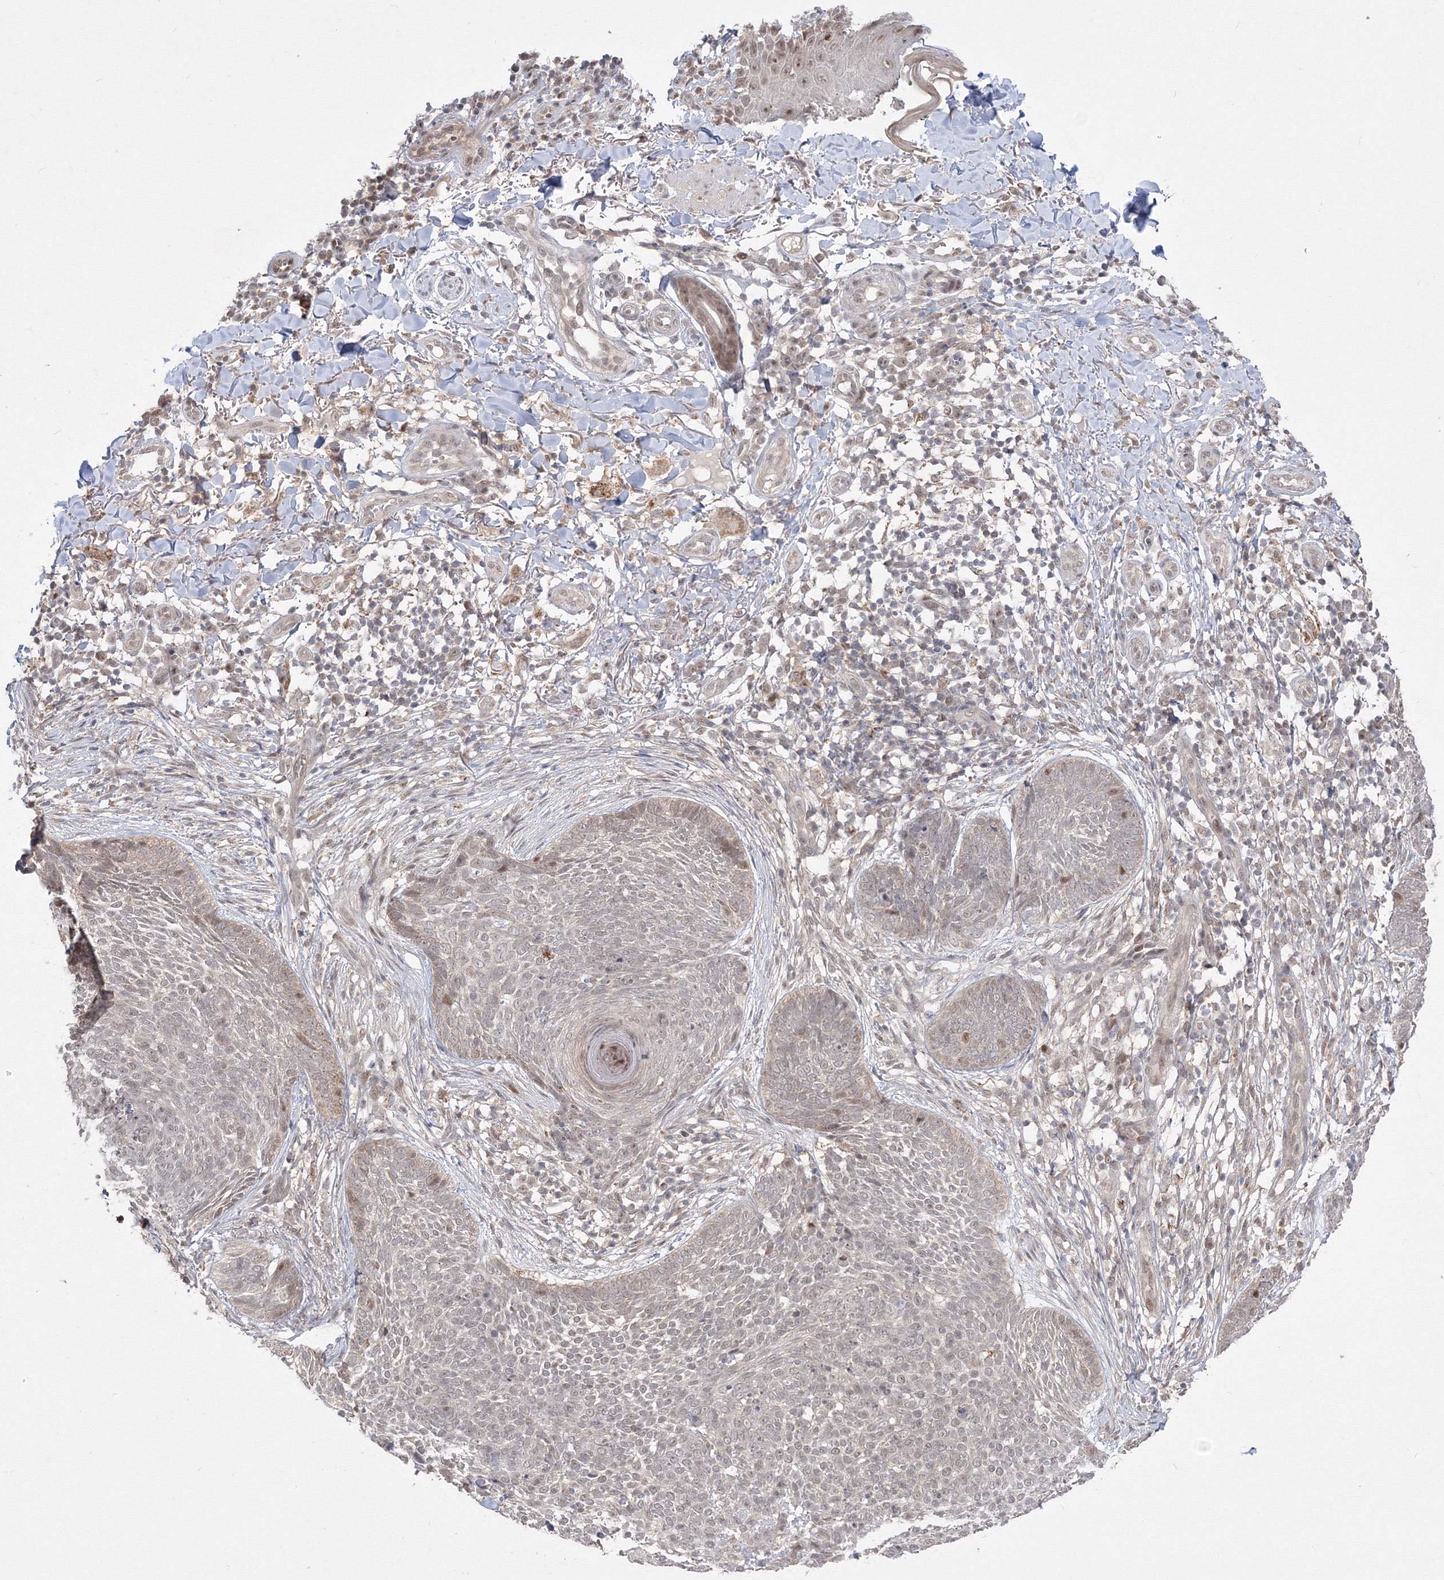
{"staining": {"intensity": "weak", "quantity": "<25%", "location": "nuclear"}, "tissue": "skin cancer", "cell_type": "Tumor cells", "image_type": "cancer", "snomed": [{"axis": "morphology", "description": "Basal cell carcinoma"}, {"axis": "topography", "description": "Skin"}], "caption": "High power microscopy micrograph of an immunohistochemistry (IHC) image of skin cancer (basal cell carcinoma), revealing no significant expression in tumor cells. (Stains: DAB (3,3'-diaminobenzidine) immunohistochemistry with hematoxylin counter stain, Microscopy: brightfield microscopy at high magnification).", "gene": "COPS4", "patient": {"sex": "female", "age": 64}}